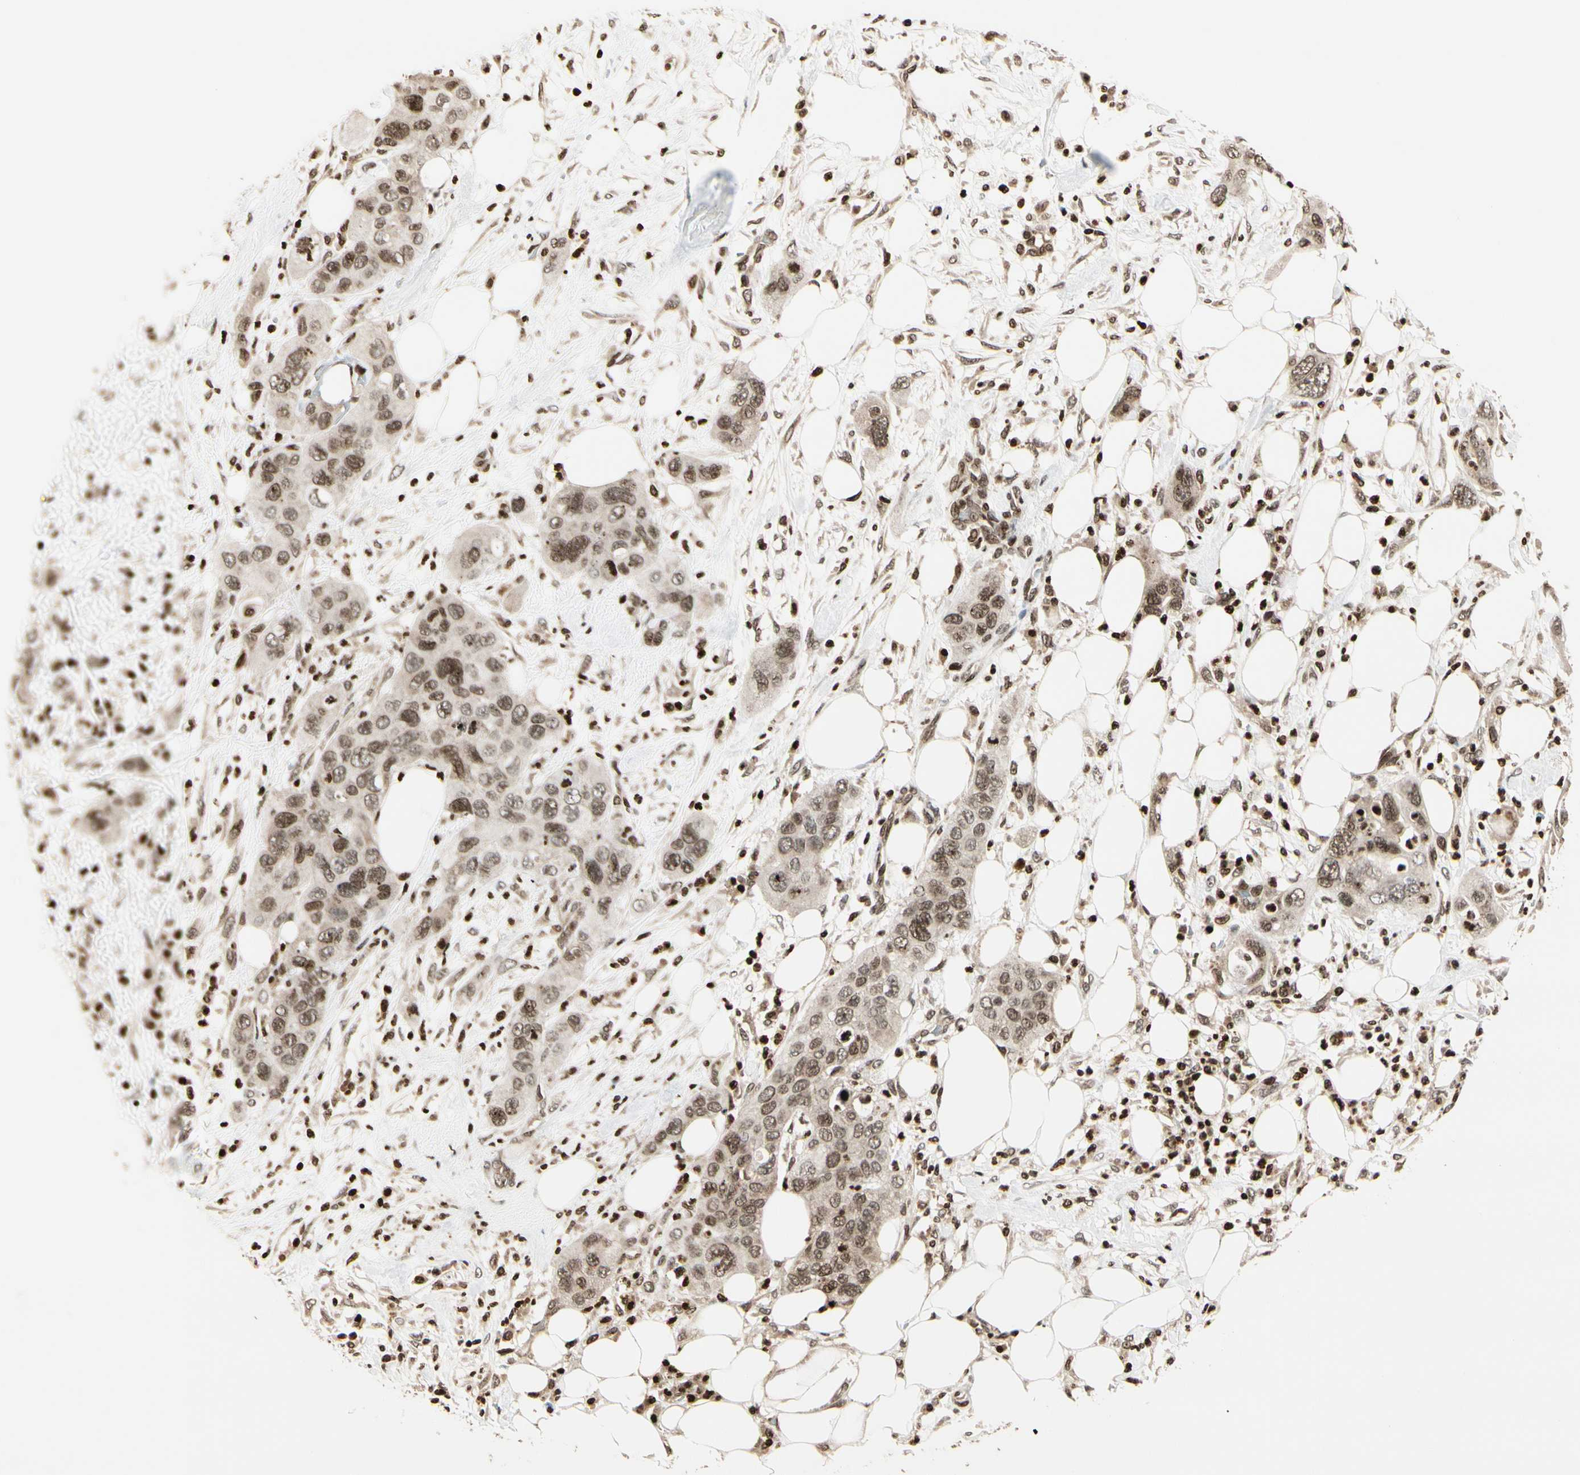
{"staining": {"intensity": "moderate", "quantity": ">75%", "location": "nuclear"}, "tissue": "pancreatic cancer", "cell_type": "Tumor cells", "image_type": "cancer", "snomed": [{"axis": "morphology", "description": "Adenocarcinoma, NOS"}, {"axis": "topography", "description": "Pancreas"}], "caption": "Approximately >75% of tumor cells in pancreatic adenocarcinoma display moderate nuclear protein expression as visualized by brown immunohistochemical staining.", "gene": "TSHZ3", "patient": {"sex": "female", "age": 71}}